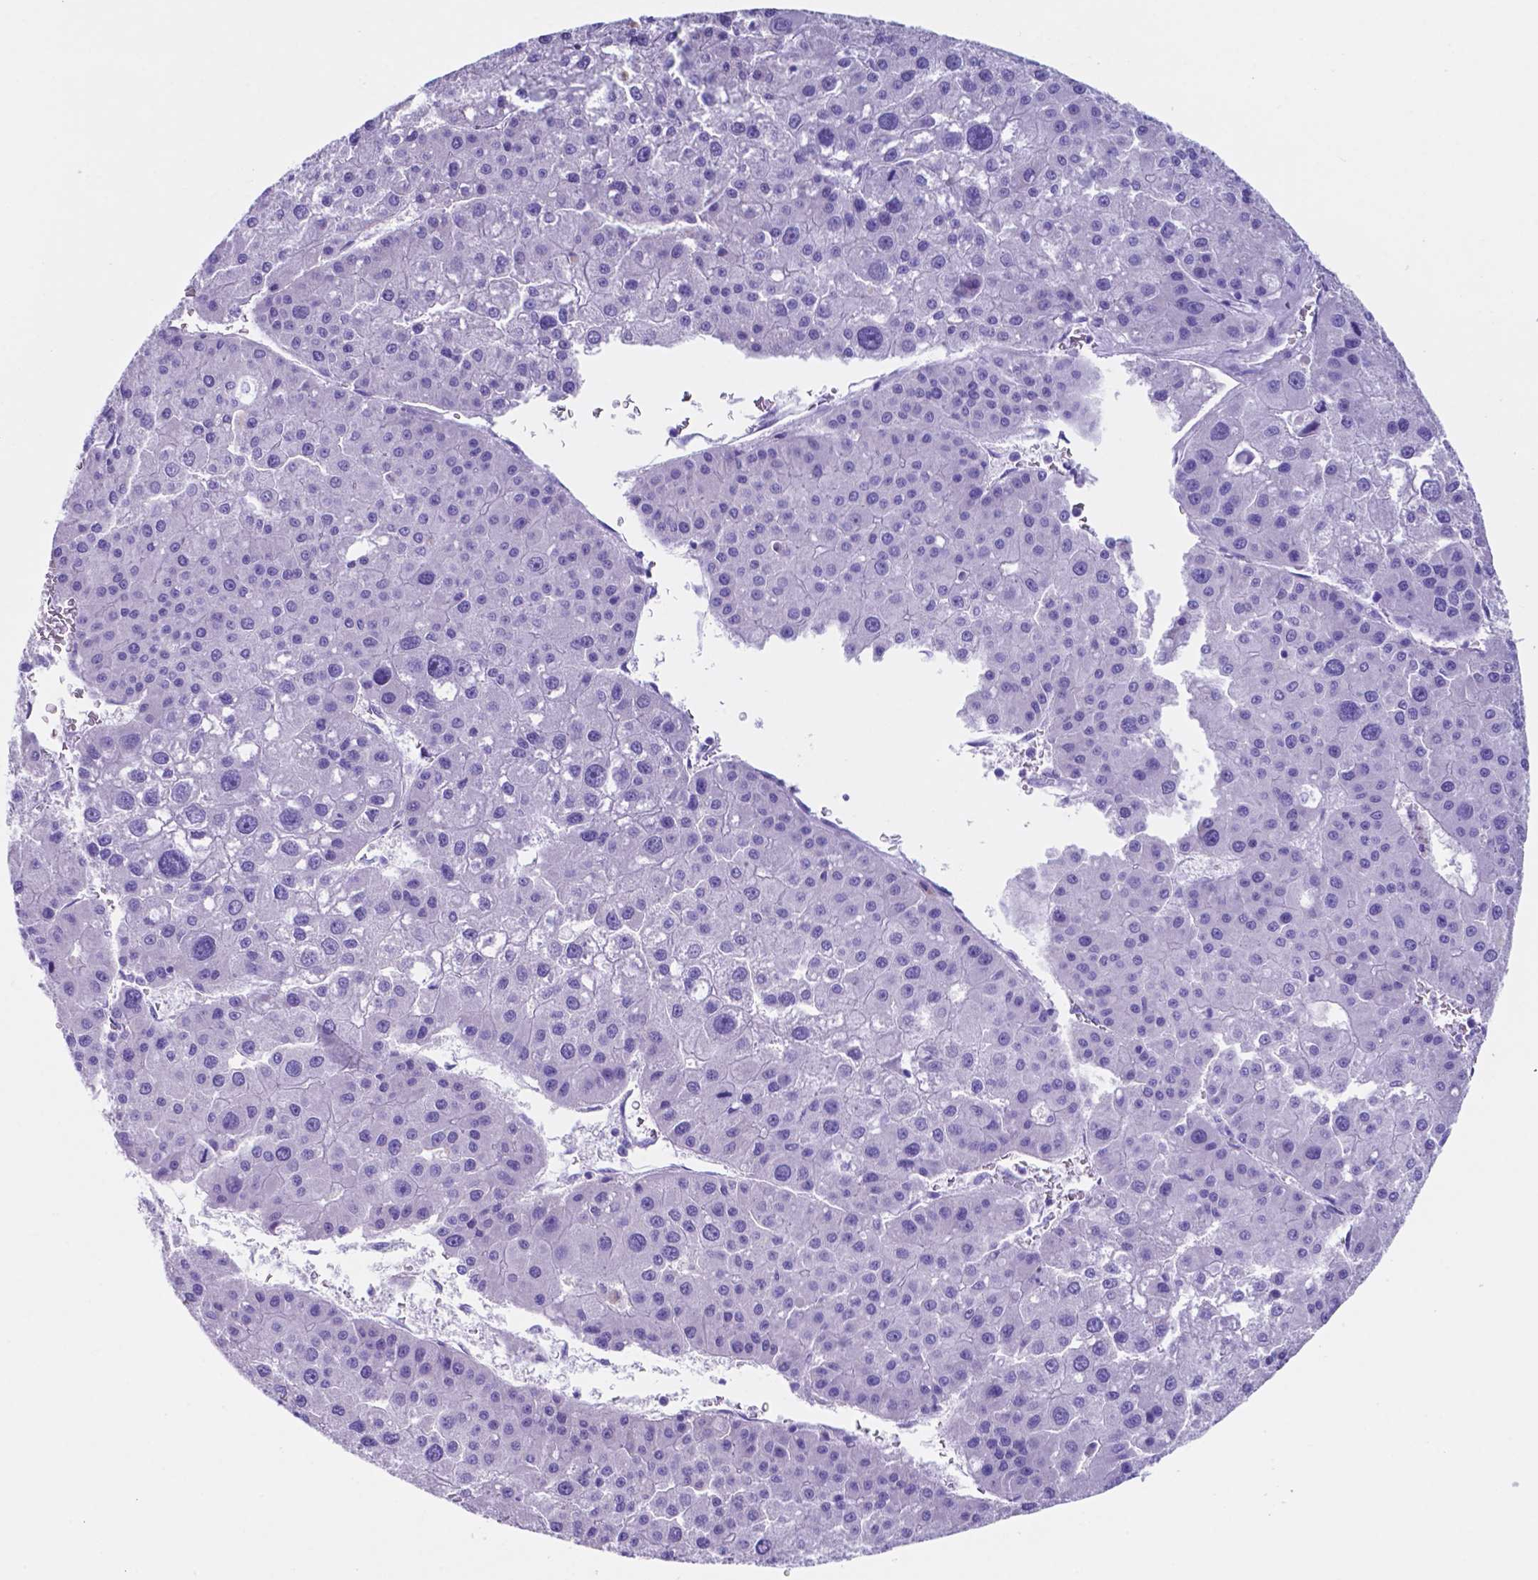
{"staining": {"intensity": "negative", "quantity": "none", "location": "none"}, "tissue": "liver cancer", "cell_type": "Tumor cells", "image_type": "cancer", "snomed": [{"axis": "morphology", "description": "Carcinoma, Hepatocellular, NOS"}, {"axis": "topography", "description": "Liver"}], "caption": "This photomicrograph is of liver hepatocellular carcinoma stained with IHC to label a protein in brown with the nuclei are counter-stained blue. There is no staining in tumor cells.", "gene": "DNAAF8", "patient": {"sex": "male", "age": 73}}